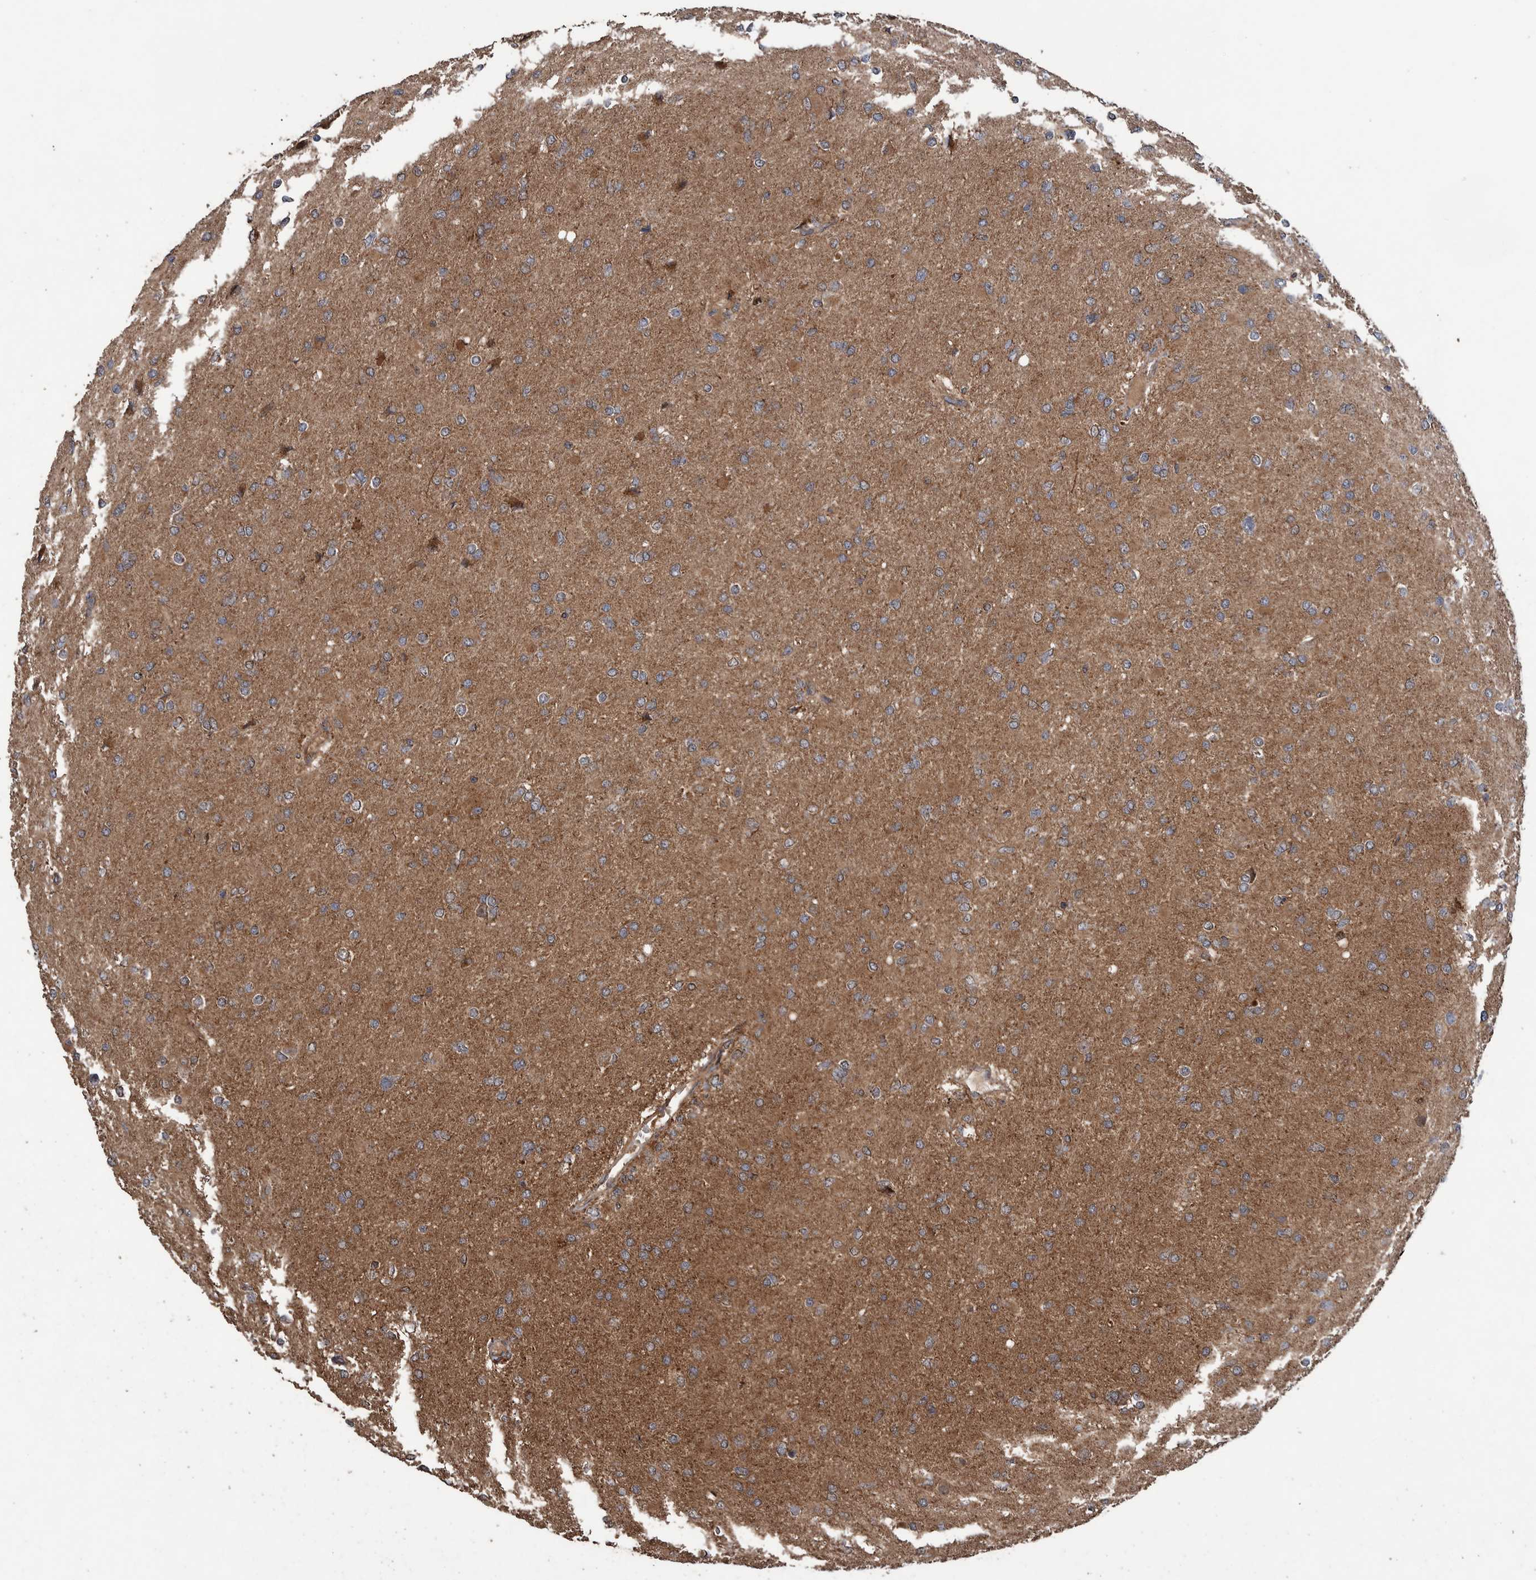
{"staining": {"intensity": "moderate", "quantity": ">75%", "location": "cytoplasmic/membranous"}, "tissue": "glioma", "cell_type": "Tumor cells", "image_type": "cancer", "snomed": [{"axis": "morphology", "description": "Glioma, malignant, High grade"}, {"axis": "topography", "description": "Cerebral cortex"}], "caption": "Malignant glioma (high-grade) stained with immunohistochemistry (IHC) displays moderate cytoplasmic/membranous staining in approximately >75% of tumor cells.", "gene": "TRIM16", "patient": {"sex": "female", "age": 36}}